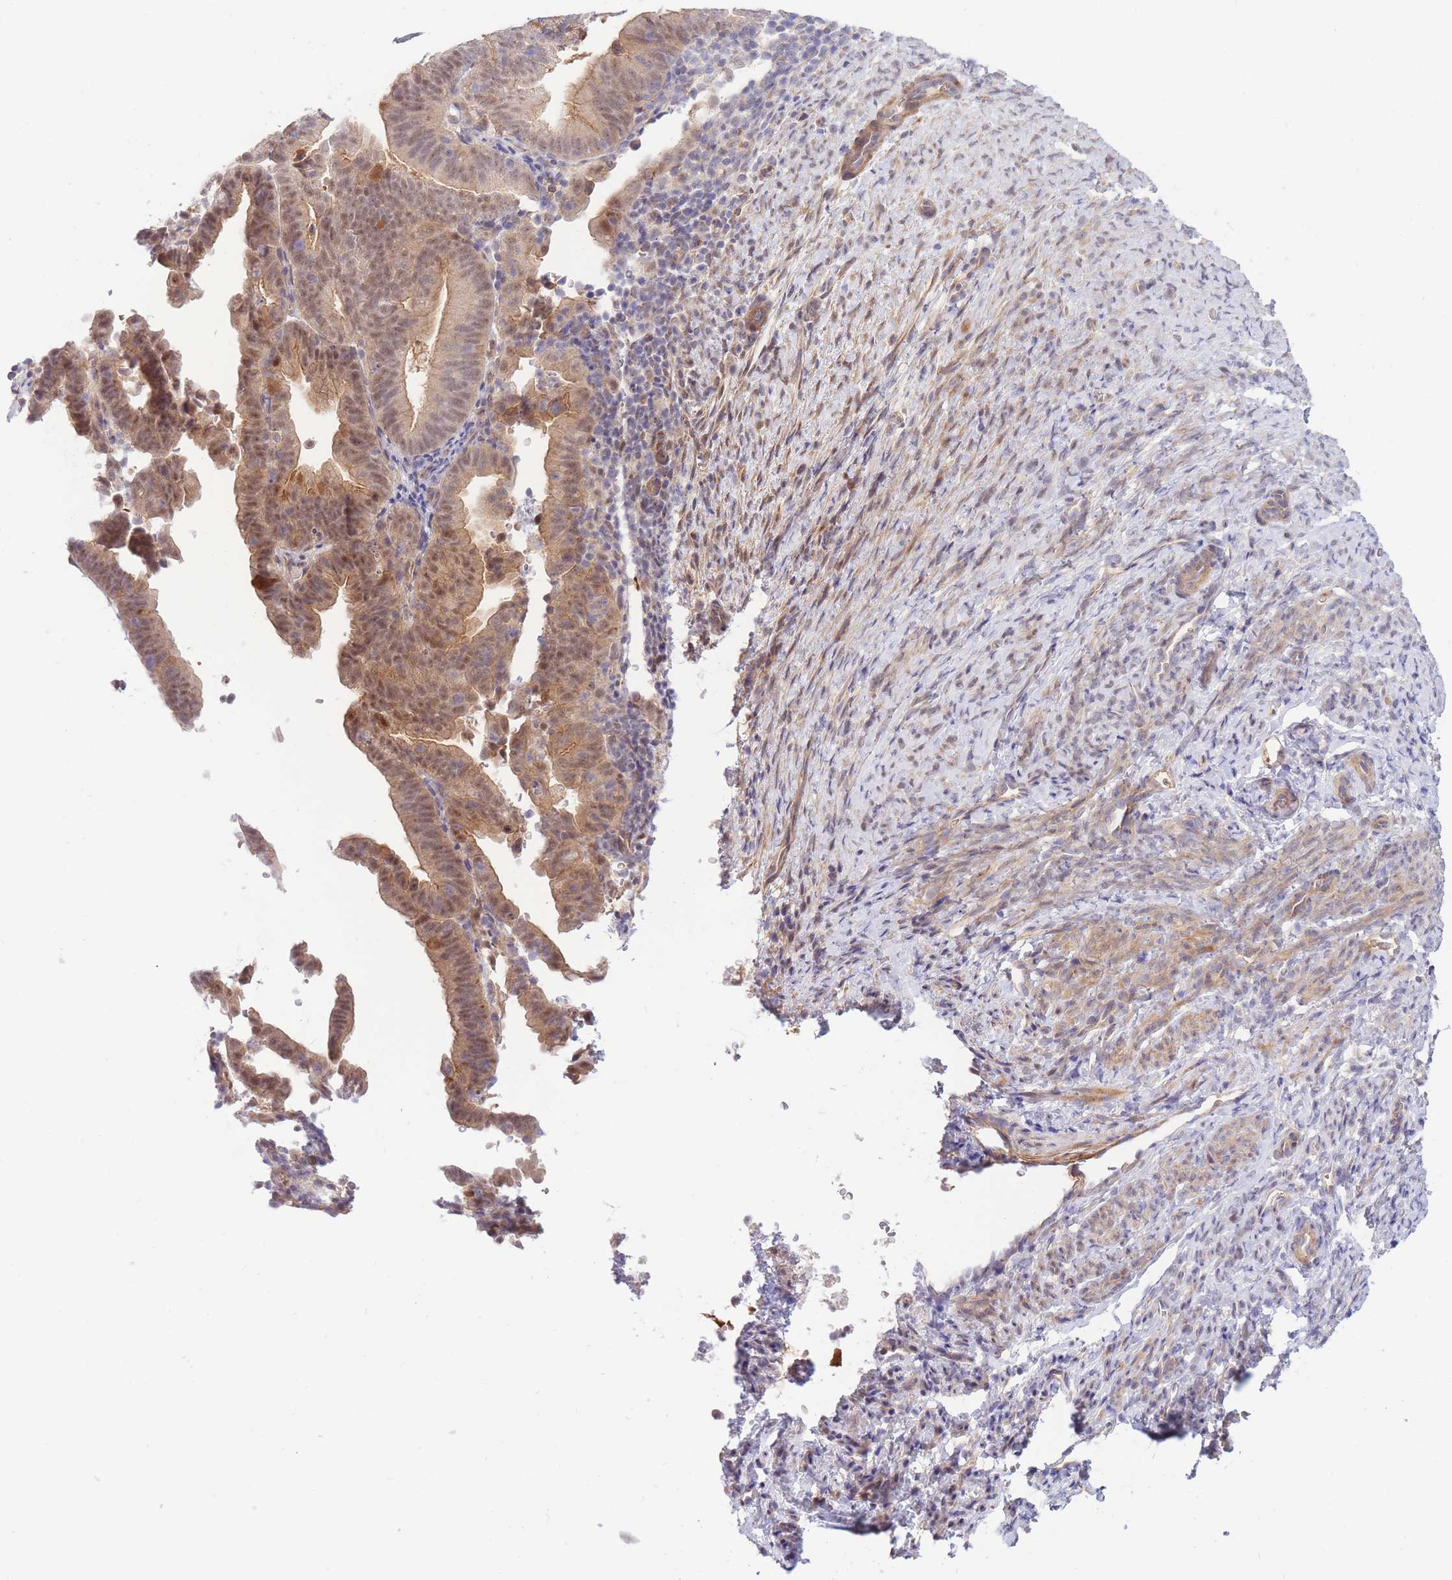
{"staining": {"intensity": "weak", "quantity": "25%-75%", "location": "cytoplasmic/membranous,nuclear"}, "tissue": "endometrial cancer", "cell_type": "Tumor cells", "image_type": "cancer", "snomed": [{"axis": "morphology", "description": "Adenocarcinoma, NOS"}, {"axis": "topography", "description": "Endometrium"}], "caption": "Protein analysis of endometrial adenocarcinoma tissue exhibits weak cytoplasmic/membranous and nuclear expression in about 25%-75% of tumor cells.", "gene": "APOL4", "patient": {"sex": "female", "age": 70}}